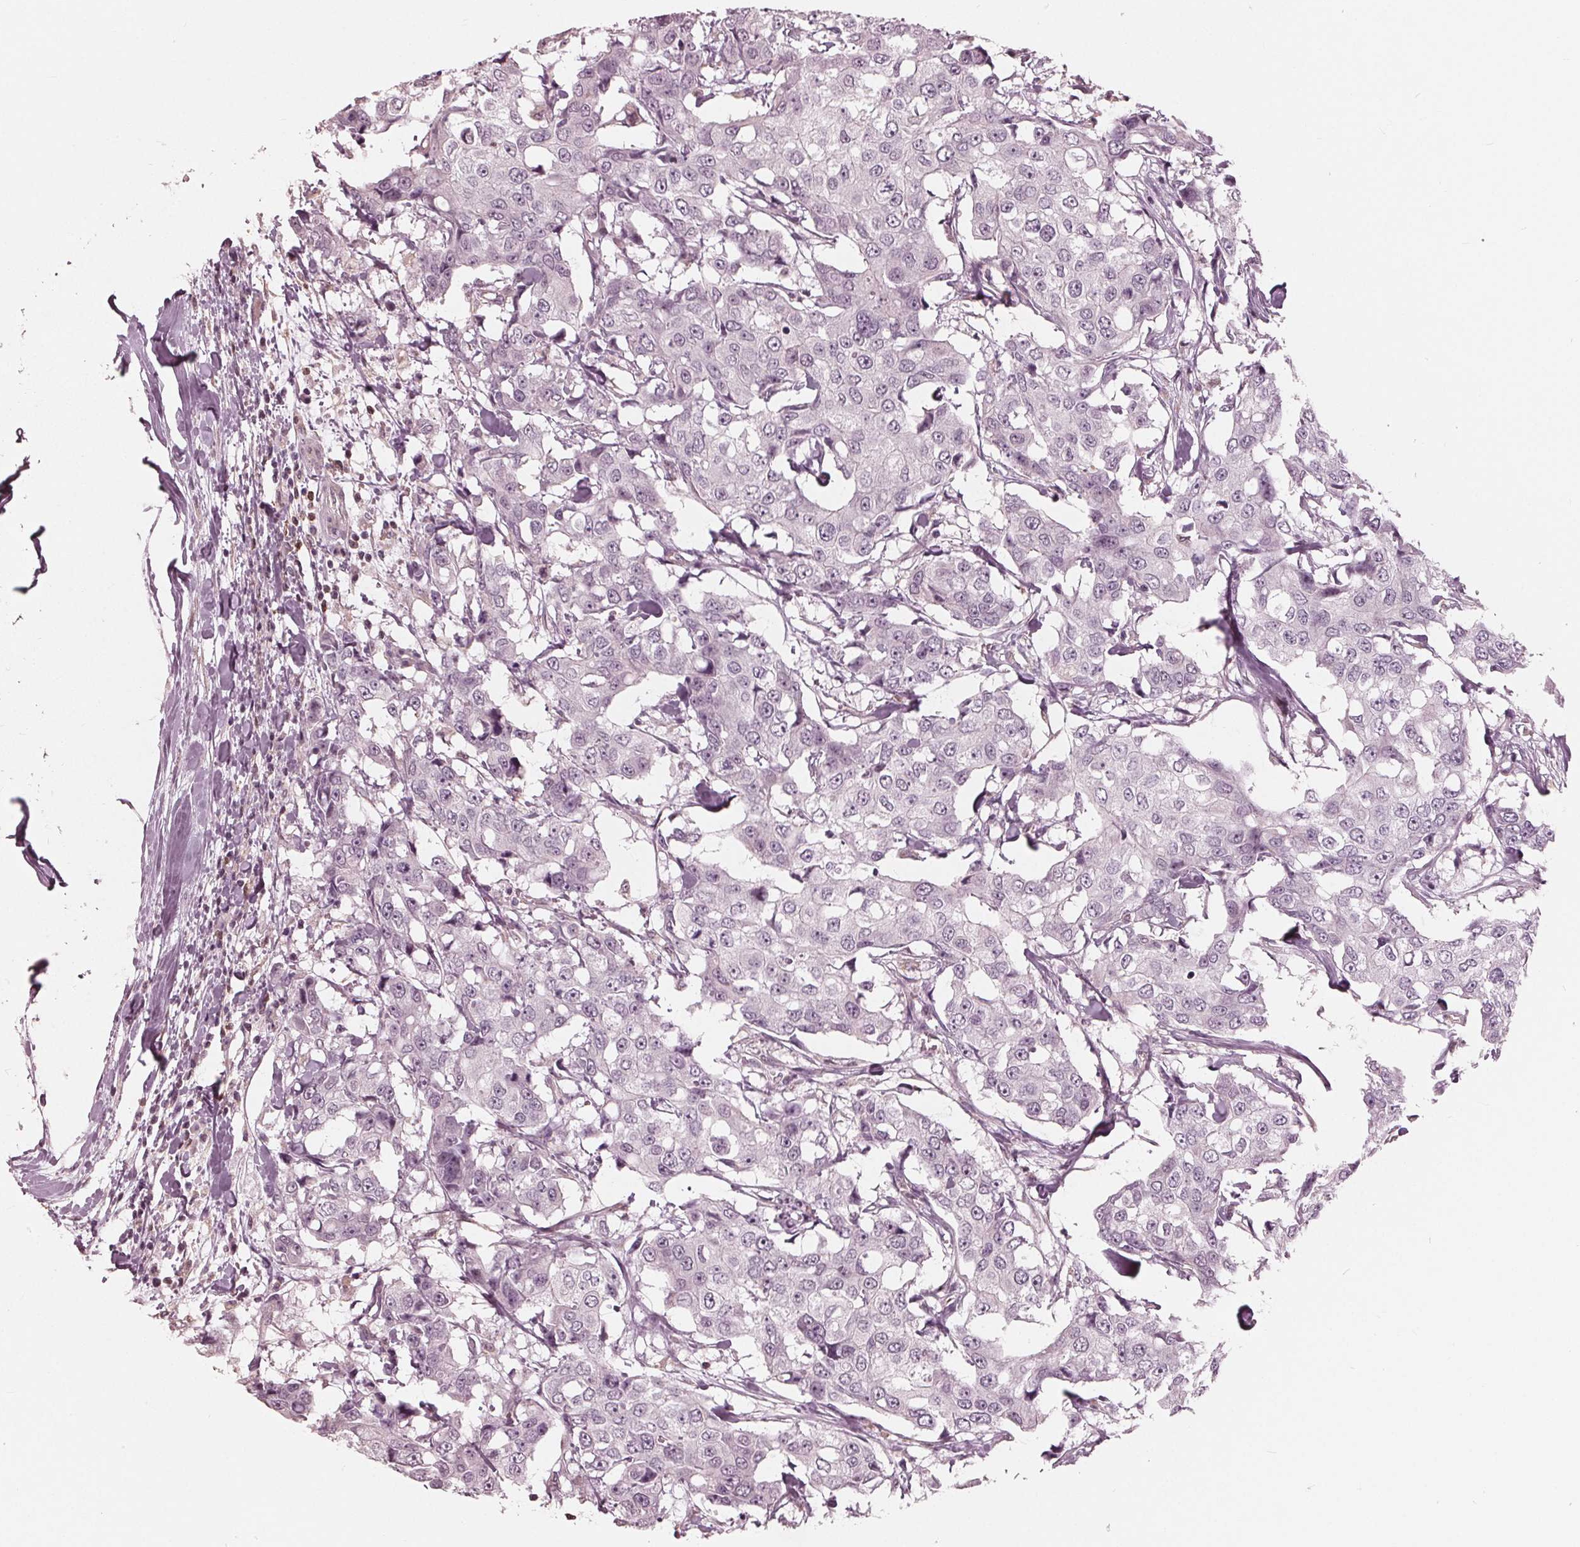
{"staining": {"intensity": "negative", "quantity": "none", "location": "none"}, "tissue": "breast cancer", "cell_type": "Tumor cells", "image_type": "cancer", "snomed": [{"axis": "morphology", "description": "Duct carcinoma"}, {"axis": "topography", "description": "Breast"}], "caption": "This is an immunohistochemistry (IHC) photomicrograph of breast invasive ductal carcinoma. There is no expression in tumor cells.", "gene": "ING3", "patient": {"sex": "female", "age": 27}}